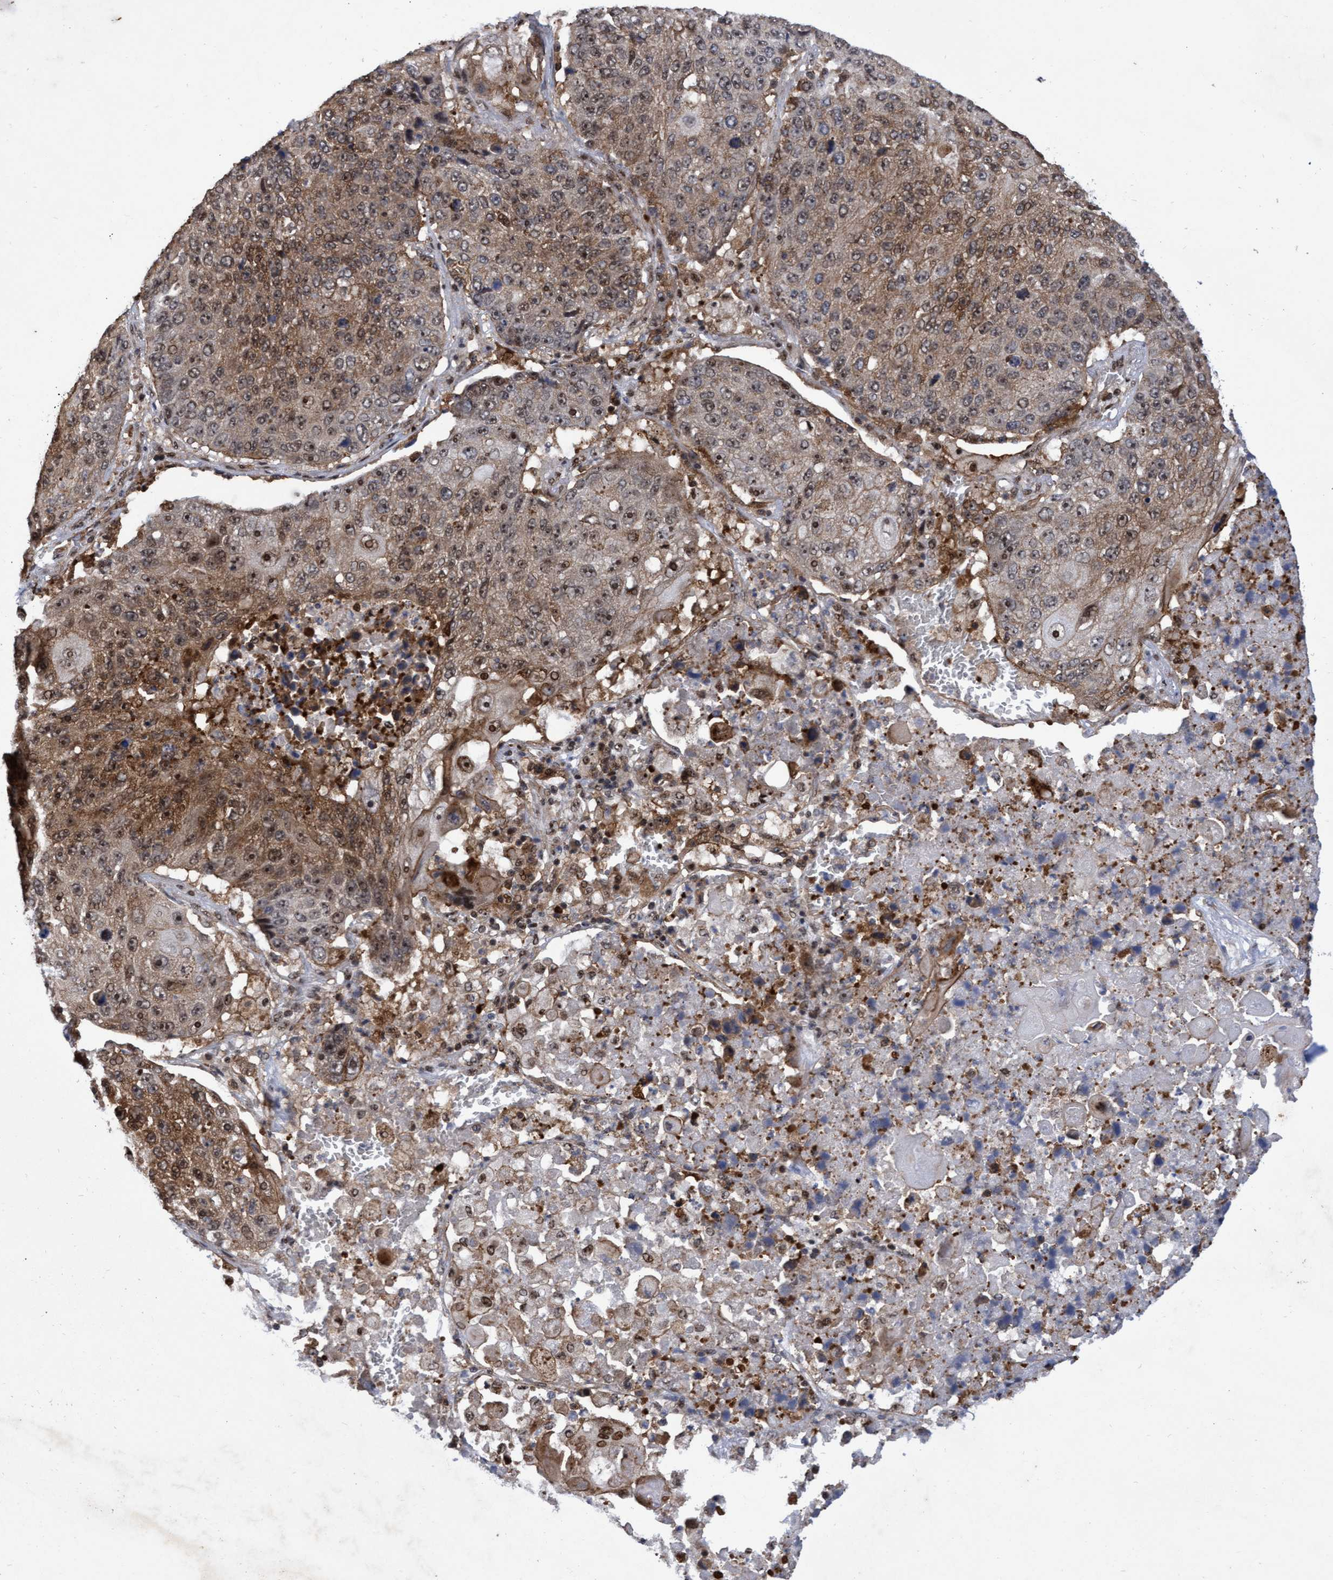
{"staining": {"intensity": "moderate", "quantity": ">75%", "location": "cytoplasmic/membranous,nuclear"}, "tissue": "lung cancer", "cell_type": "Tumor cells", "image_type": "cancer", "snomed": [{"axis": "morphology", "description": "Squamous cell carcinoma, NOS"}, {"axis": "topography", "description": "Lung"}], "caption": "The image displays staining of lung cancer (squamous cell carcinoma), revealing moderate cytoplasmic/membranous and nuclear protein expression (brown color) within tumor cells.", "gene": "GTF2F1", "patient": {"sex": "male", "age": 61}}